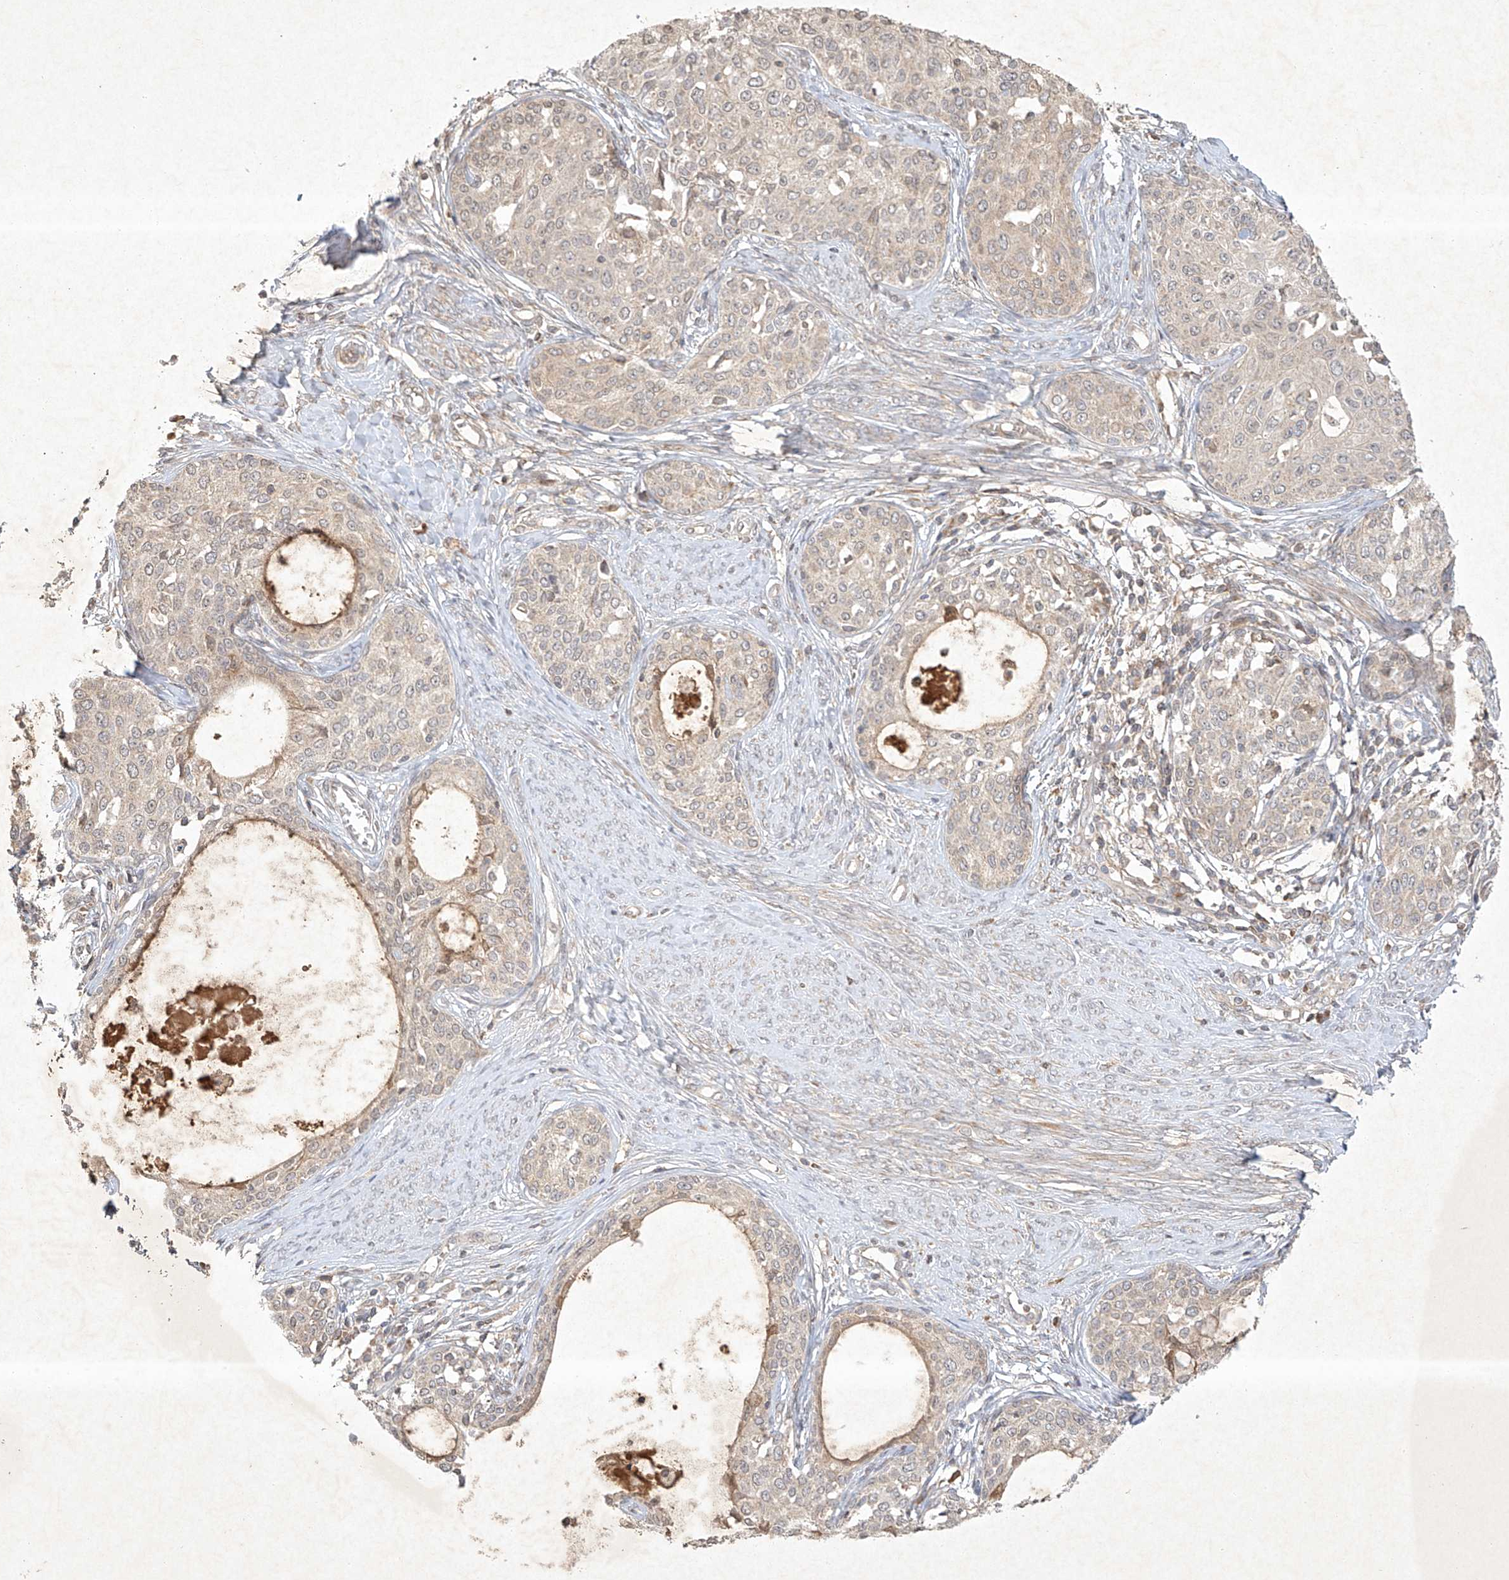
{"staining": {"intensity": "weak", "quantity": "<25%", "location": "cytoplasmic/membranous"}, "tissue": "cervical cancer", "cell_type": "Tumor cells", "image_type": "cancer", "snomed": [{"axis": "morphology", "description": "Squamous cell carcinoma, NOS"}, {"axis": "morphology", "description": "Adenocarcinoma, NOS"}, {"axis": "topography", "description": "Cervix"}], "caption": "Immunohistochemistry (IHC) of human cervical cancer (squamous cell carcinoma) demonstrates no positivity in tumor cells. (DAB (3,3'-diaminobenzidine) IHC with hematoxylin counter stain).", "gene": "BTRC", "patient": {"sex": "female", "age": 52}}